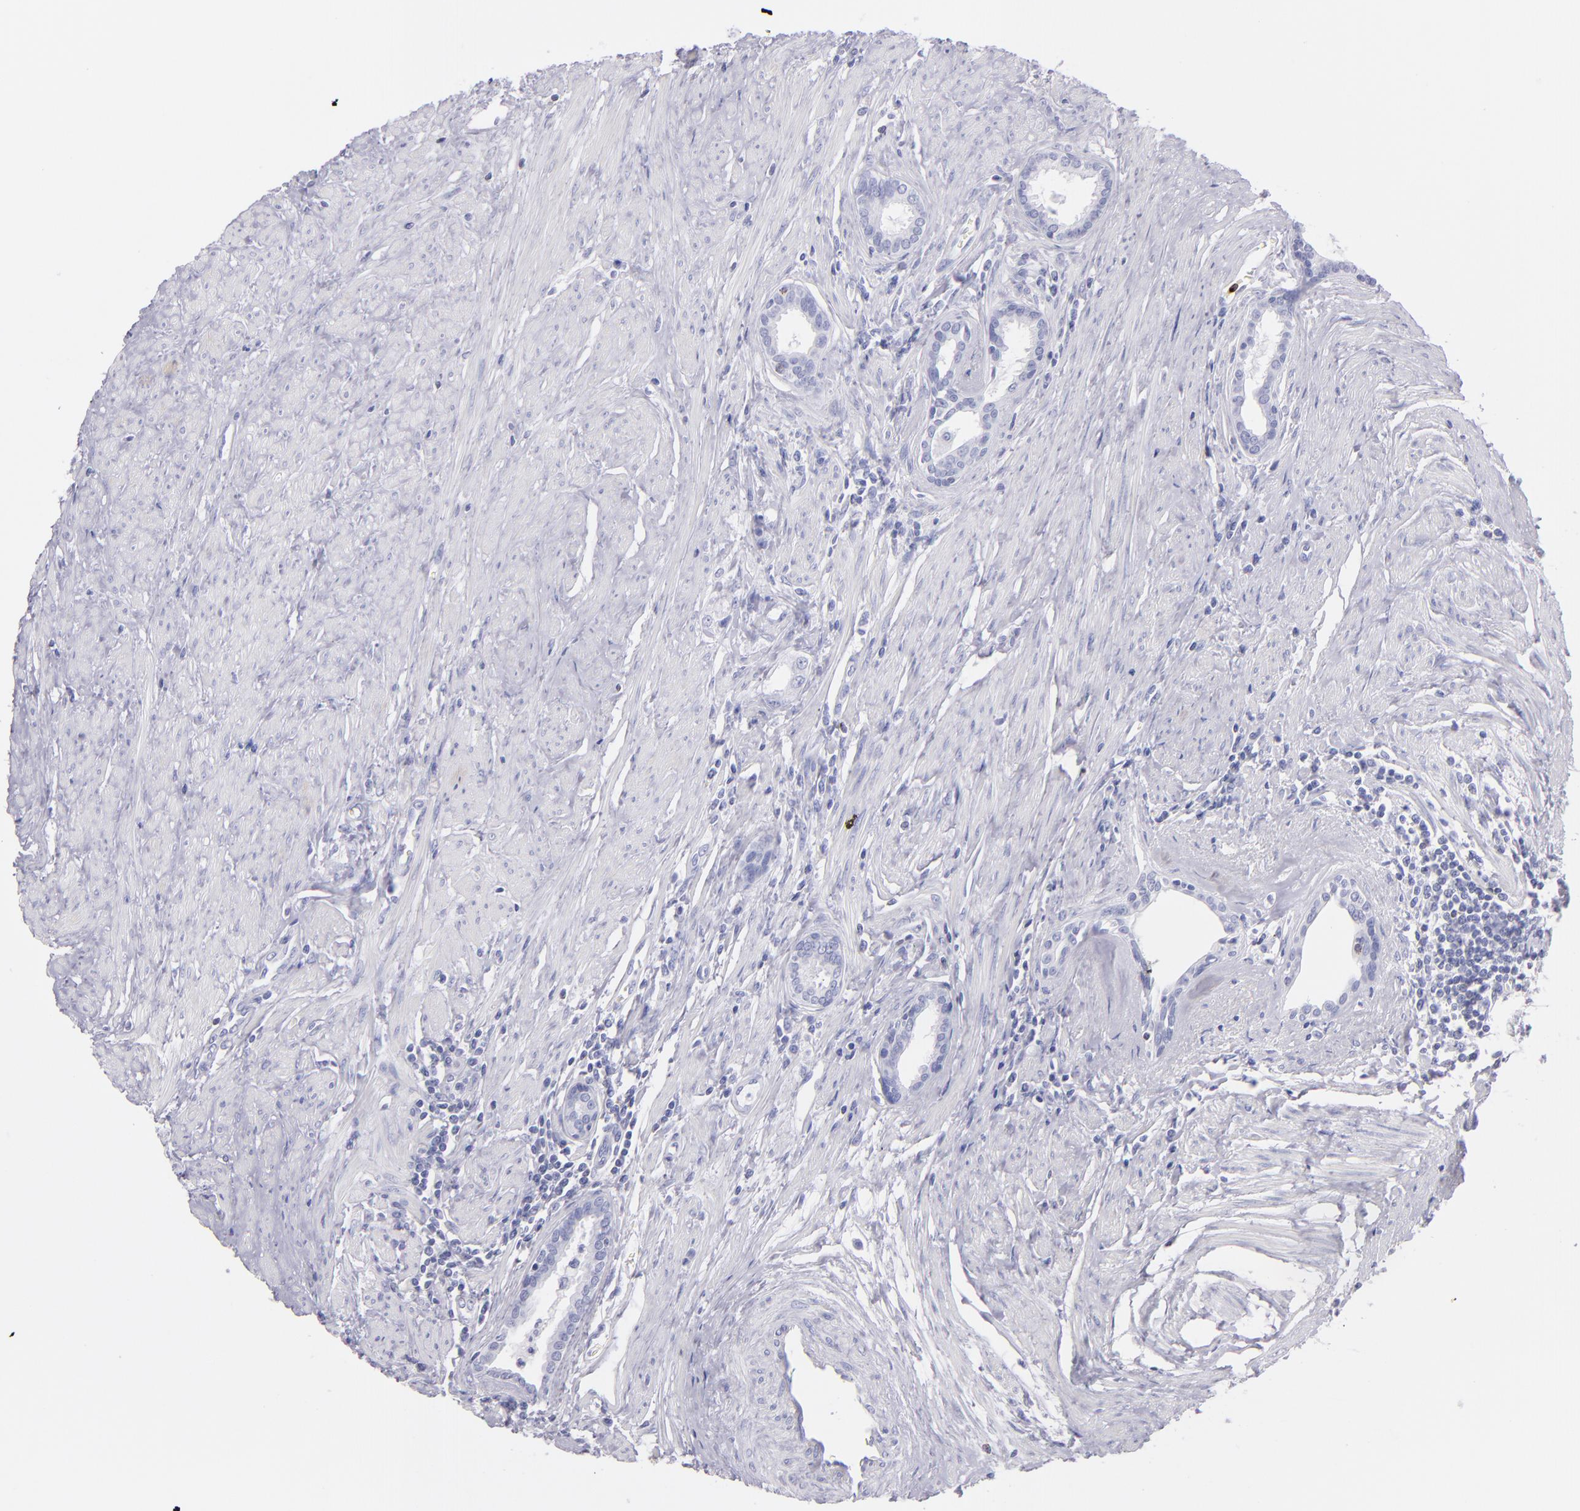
{"staining": {"intensity": "negative", "quantity": "none", "location": "none"}, "tissue": "prostate cancer", "cell_type": "Tumor cells", "image_type": "cancer", "snomed": [{"axis": "morphology", "description": "Adenocarcinoma, Medium grade"}, {"axis": "topography", "description": "Prostate"}], "caption": "A photomicrograph of prostate cancer (medium-grade adenocarcinoma) stained for a protein shows no brown staining in tumor cells. The staining was performed using DAB (3,3'-diaminobenzidine) to visualize the protein expression in brown, while the nuclei were stained in blue with hematoxylin (Magnification: 20x).", "gene": "PRF1", "patient": {"sex": "male", "age": 72}}